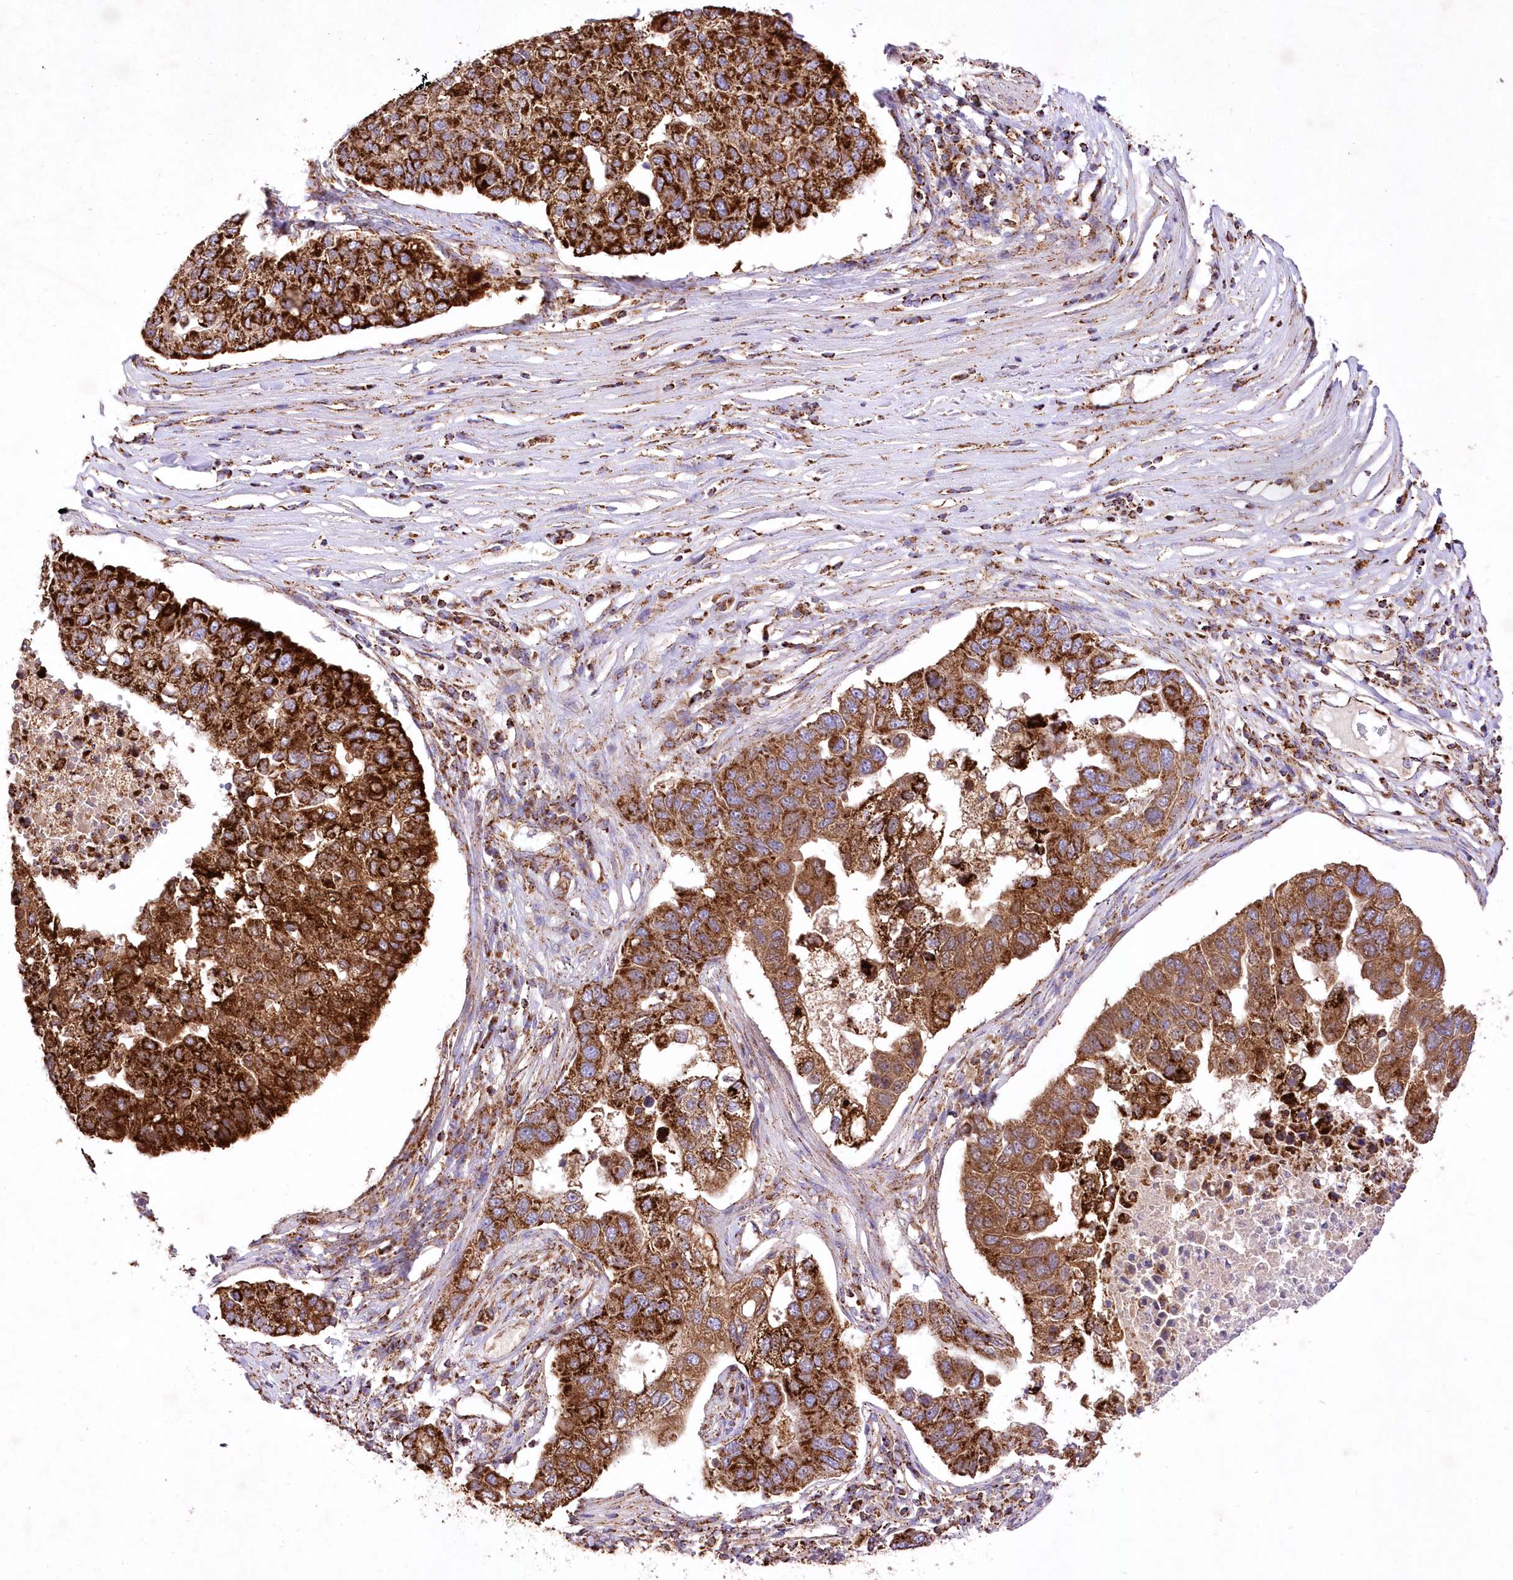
{"staining": {"intensity": "strong", "quantity": ">75%", "location": "cytoplasmic/membranous"}, "tissue": "pancreatic cancer", "cell_type": "Tumor cells", "image_type": "cancer", "snomed": [{"axis": "morphology", "description": "Adenocarcinoma, NOS"}, {"axis": "topography", "description": "Pancreas"}], "caption": "Immunohistochemical staining of pancreatic cancer displays high levels of strong cytoplasmic/membranous expression in about >75% of tumor cells.", "gene": "ASNSD1", "patient": {"sex": "female", "age": 61}}